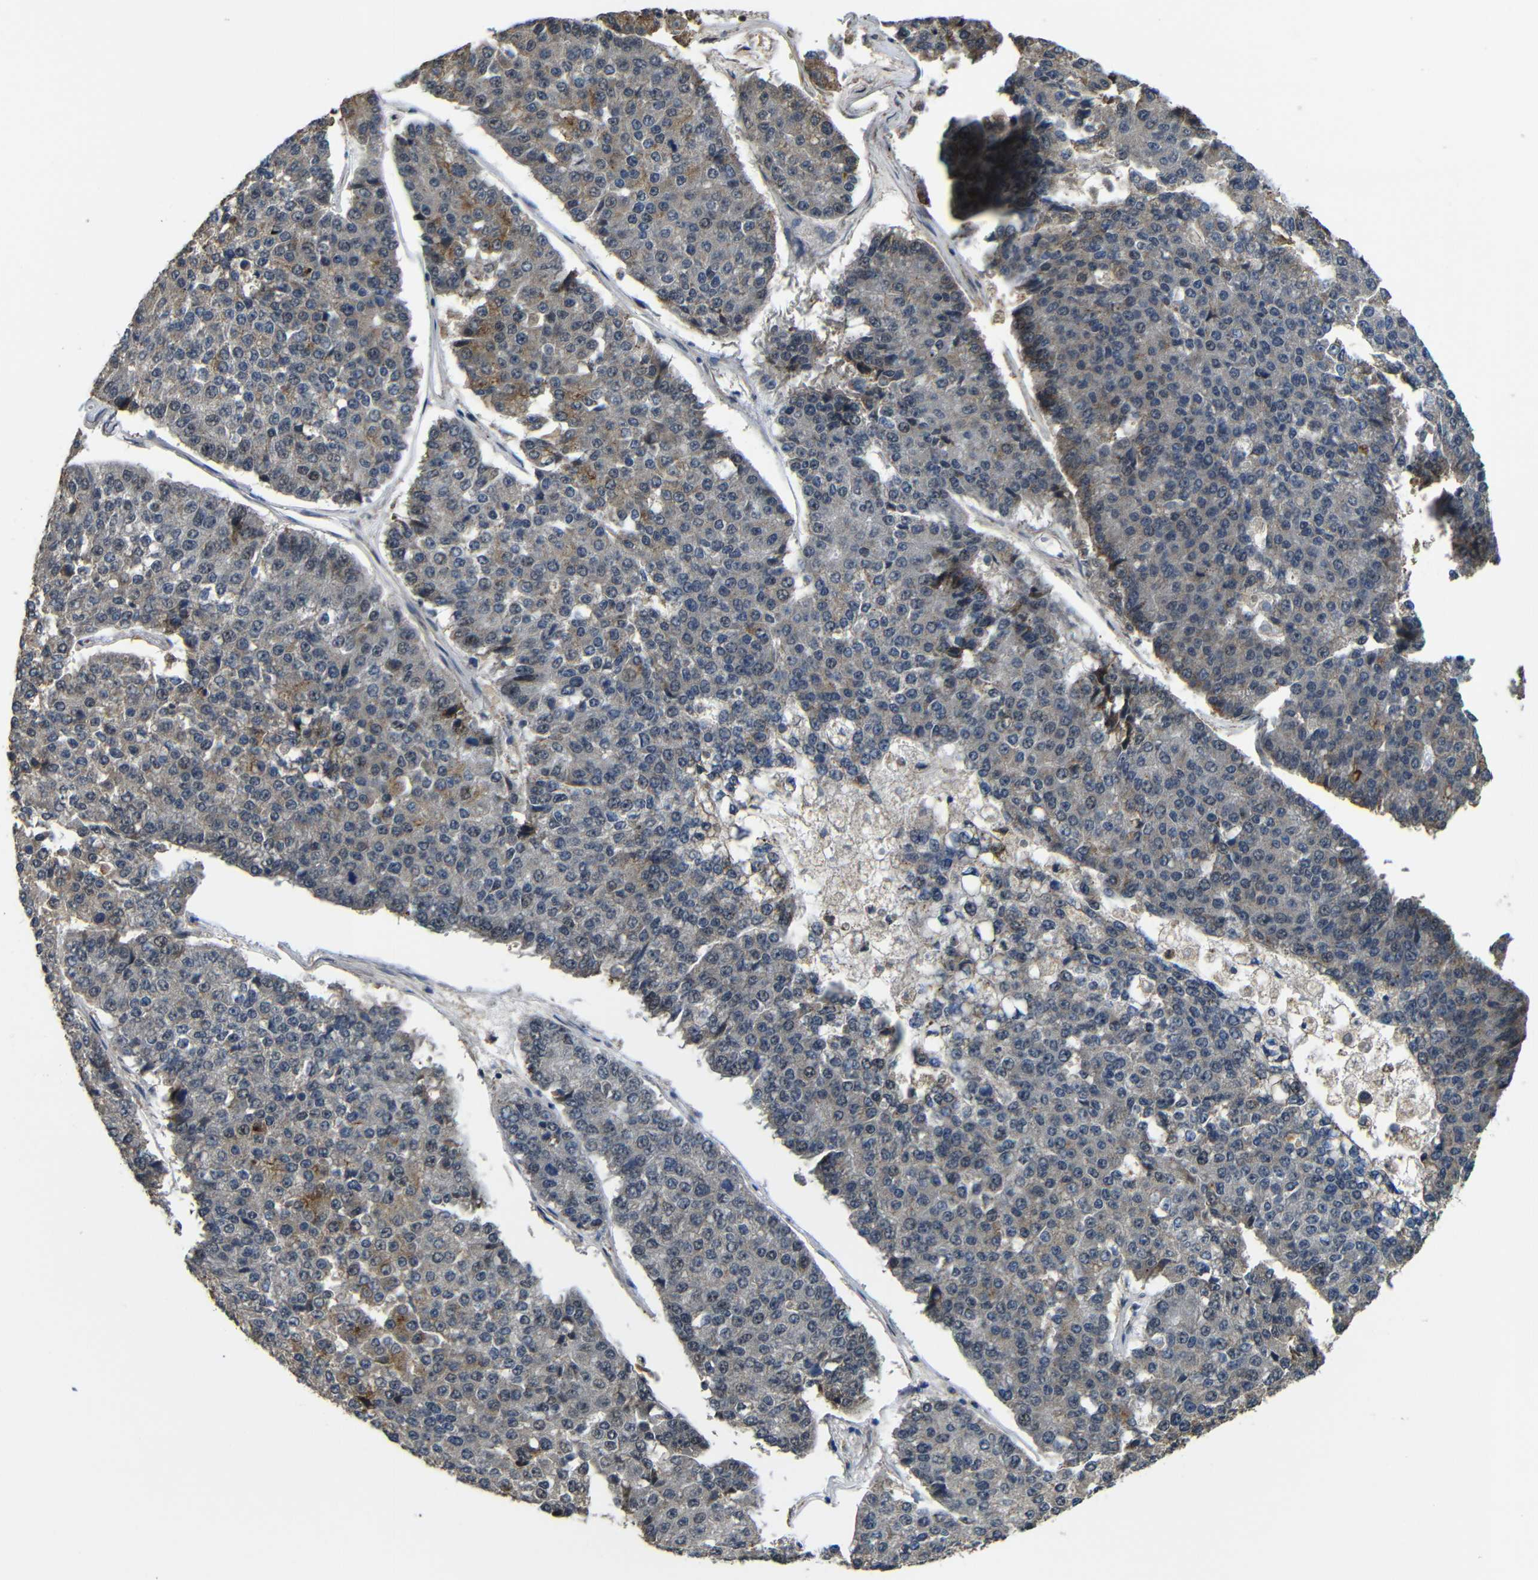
{"staining": {"intensity": "moderate", "quantity": "<25%", "location": "cytoplasmic/membranous"}, "tissue": "pancreatic cancer", "cell_type": "Tumor cells", "image_type": "cancer", "snomed": [{"axis": "morphology", "description": "Adenocarcinoma, NOS"}, {"axis": "topography", "description": "Pancreas"}], "caption": "High-magnification brightfield microscopy of pancreatic adenocarcinoma stained with DAB (3,3'-diaminobenzidine) (brown) and counterstained with hematoxylin (blue). tumor cells exhibit moderate cytoplasmic/membranous staining is identified in approximately<25% of cells.", "gene": "FAM172A", "patient": {"sex": "male", "age": 50}}